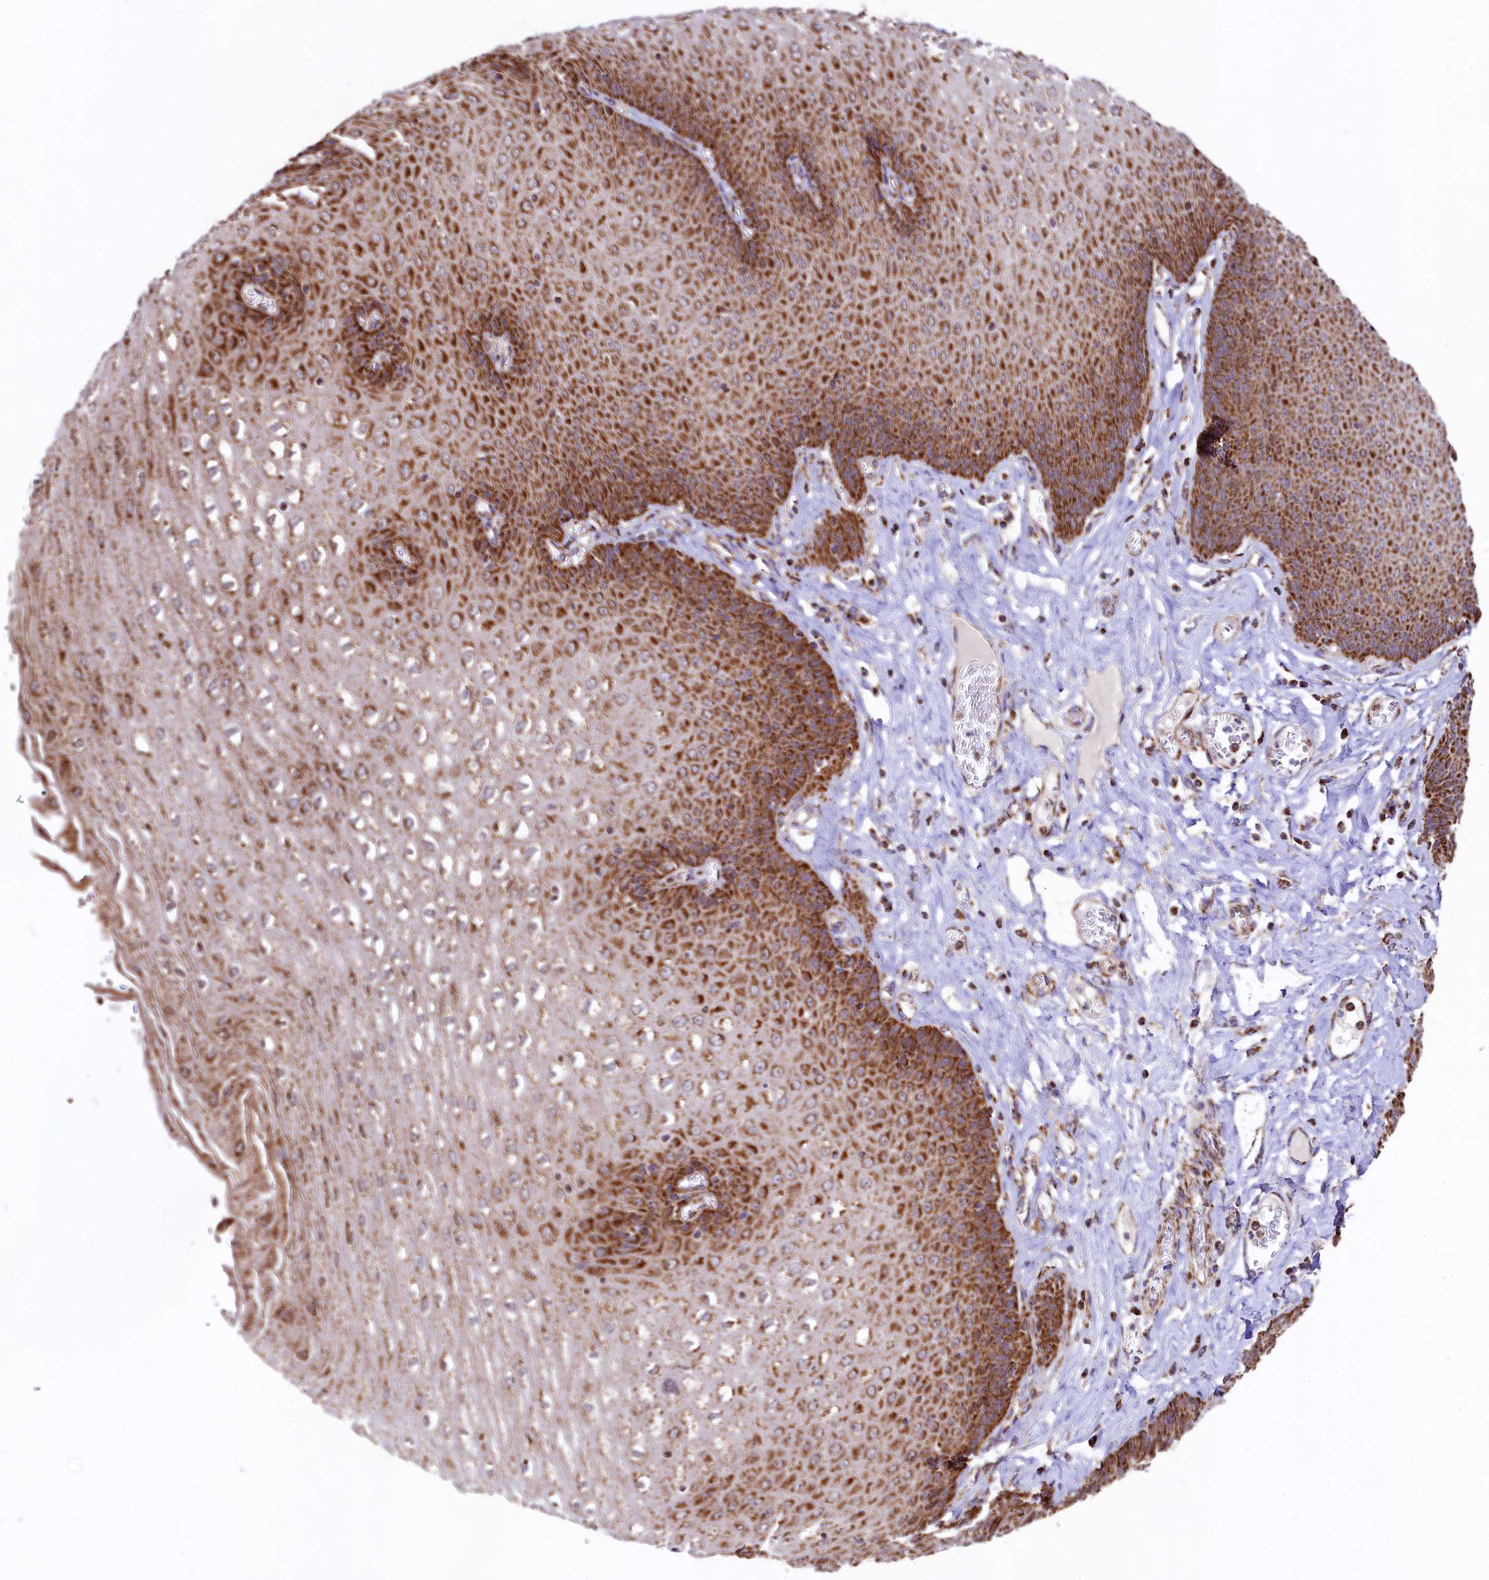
{"staining": {"intensity": "strong", "quantity": ">75%", "location": "cytoplasmic/membranous"}, "tissue": "esophagus", "cell_type": "Squamous epithelial cells", "image_type": "normal", "snomed": [{"axis": "morphology", "description": "Normal tissue, NOS"}, {"axis": "topography", "description": "Esophagus"}], "caption": "IHC (DAB (3,3'-diaminobenzidine)) staining of normal esophagus reveals strong cytoplasmic/membranous protein positivity in about >75% of squamous epithelial cells.", "gene": "CLYBL", "patient": {"sex": "male", "age": 60}}